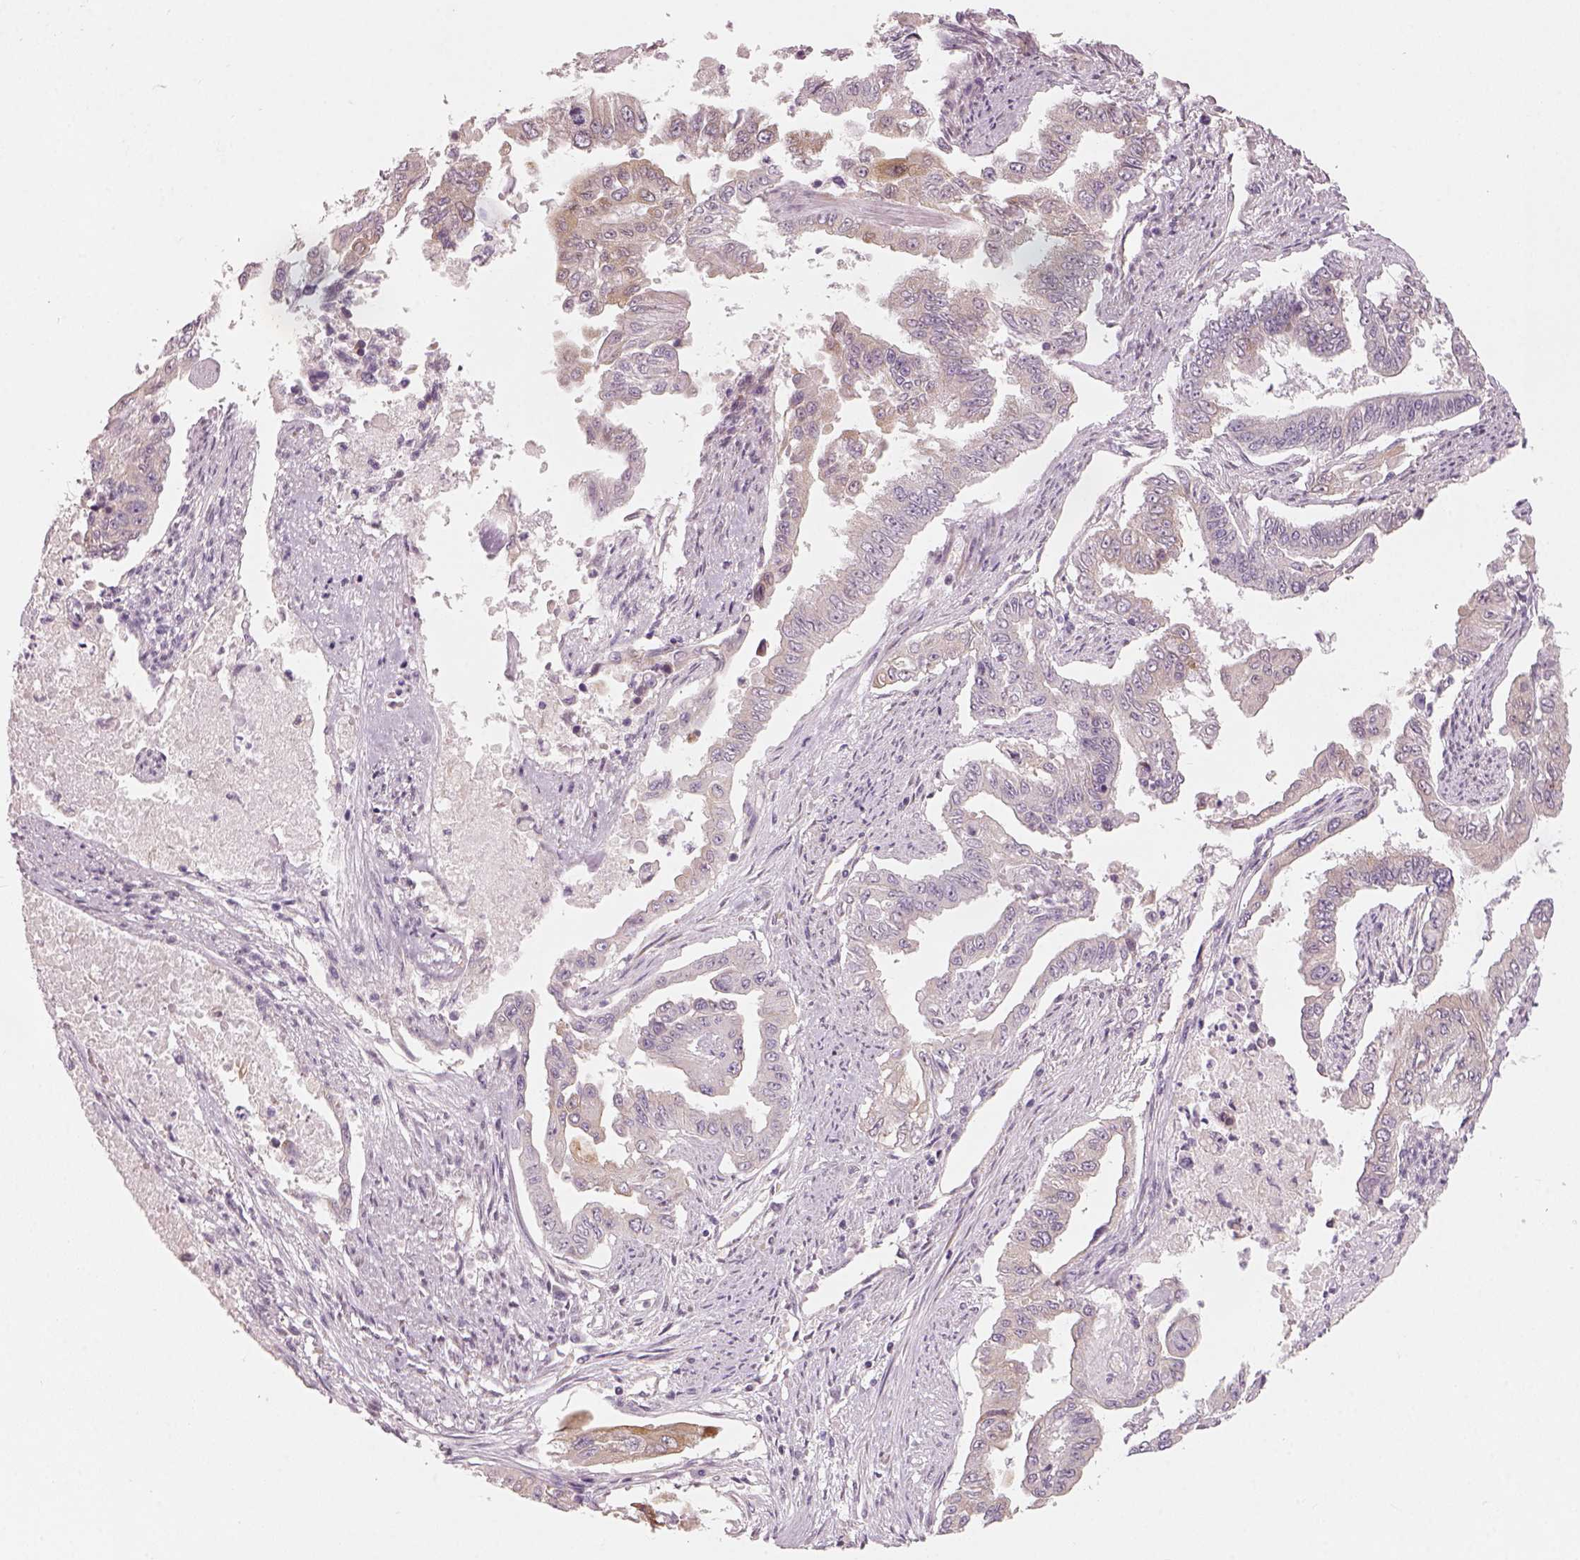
{"staining": {"intensity": "weak", "quantity": ">75%", "location": "cytoplasmic/membranous"}, "tissue": "endometrial cancer", "cell_type": "Tumor cells", "image_type": "cancer", "snomed": [{"axis": "morphology", "description": "Adenocarcinoma, NOS"}, {"axis": "topography", "description": "Uterus"}], "caption": "Immunohistochemistry (IHC) micrograph of neoplastic tissue: adenocarcinoma (endometrial) stained using immunohistochemistry displays low levels of weak protein expression localized specifically in the cytoplasmic/membranous of tumor cells, appearing as a cytoplasmic/membranous brown color.", "gene": "CDS1", "patient": {"sex": "female", "age": 59}}